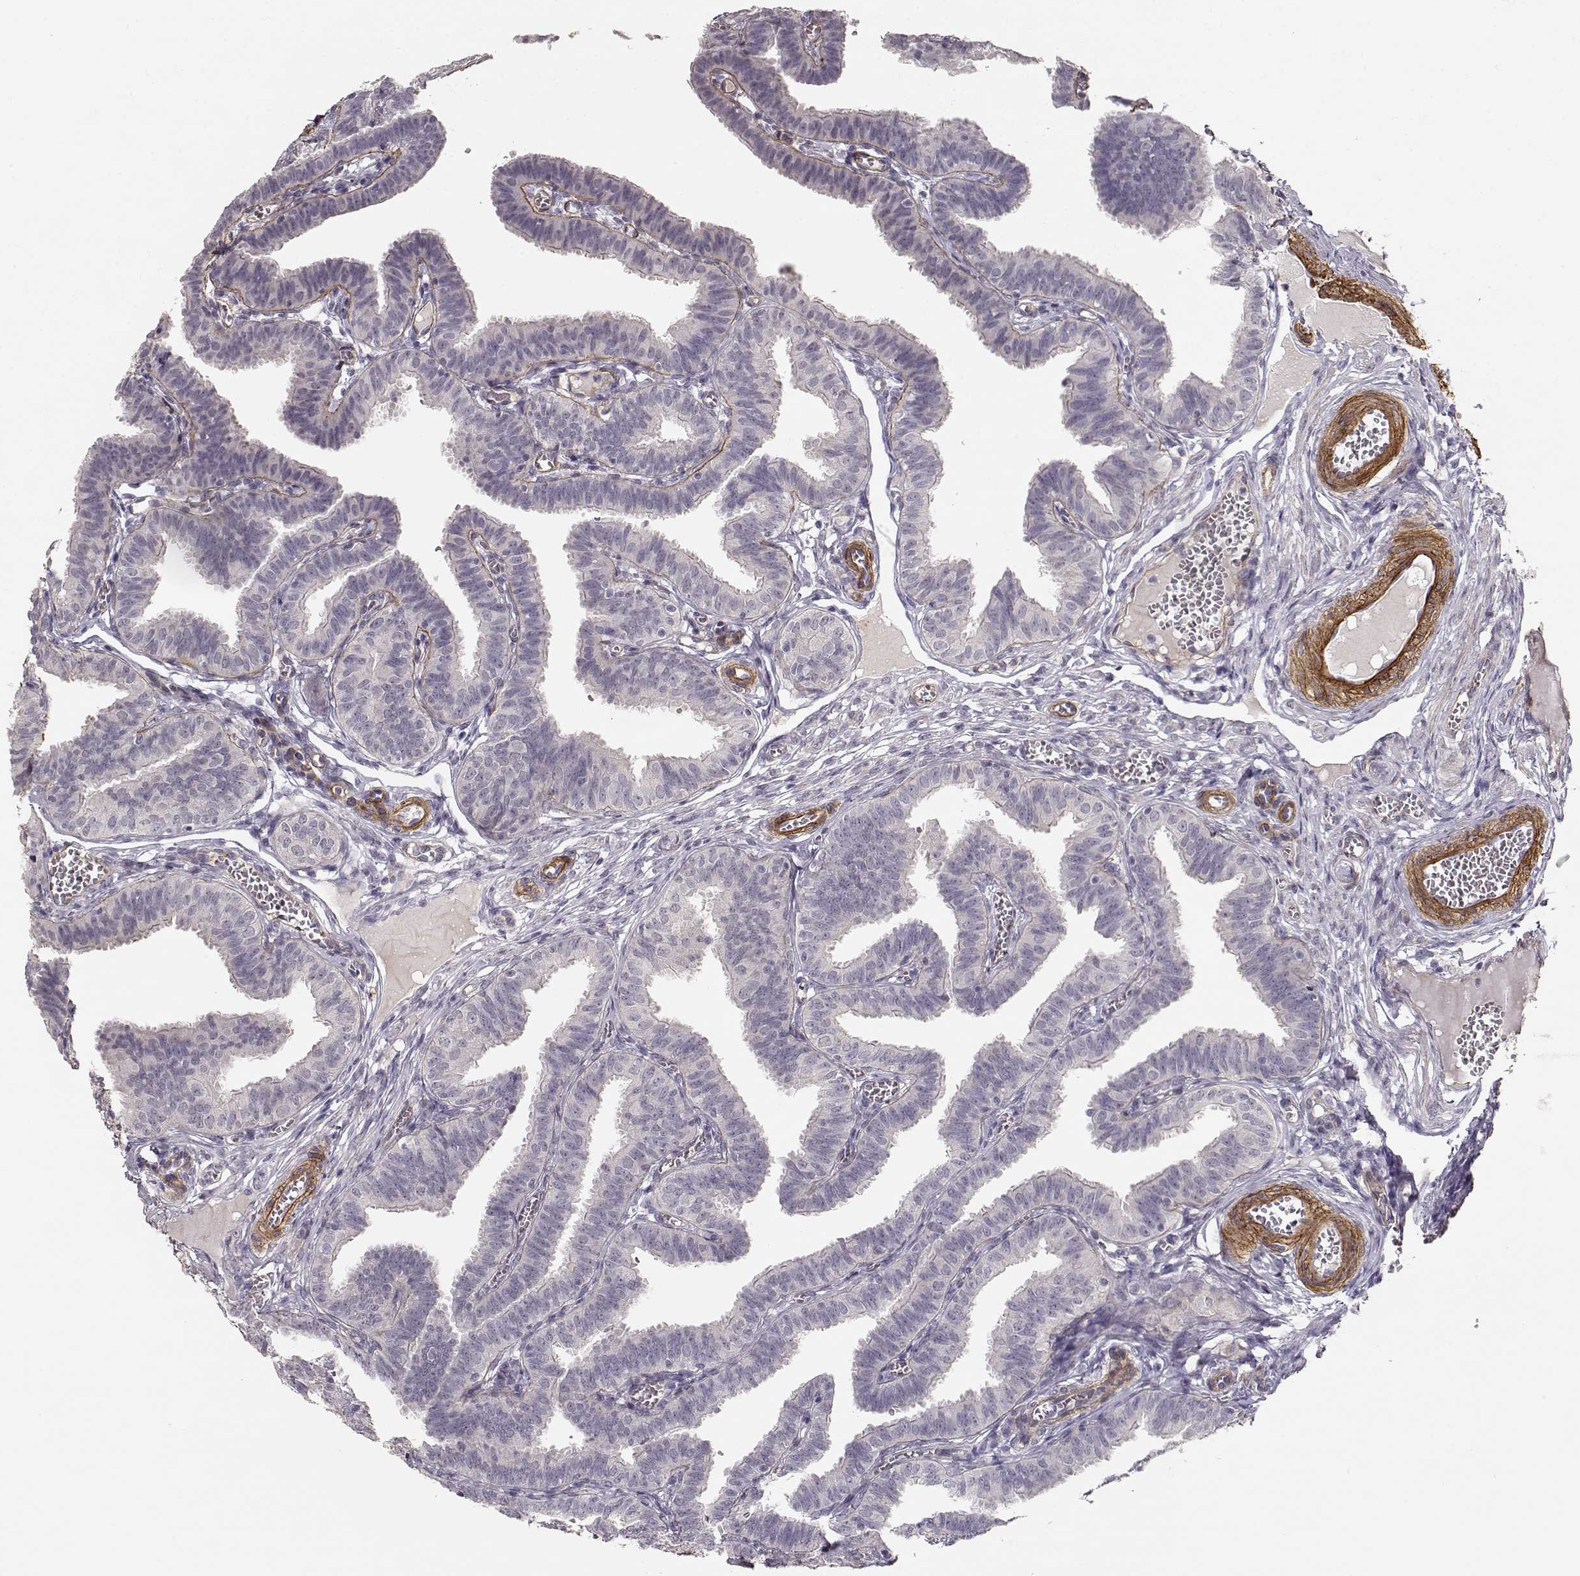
{"staining": {"intensity": "negative", "quantity": "none", "location": "none"}, "tissue": "fallopian tube", "cell_type": "Glandular cells", "image_type": "normal", "snomed": [{"axis": "morphology", "description": "Normal tissue, NOS"}, {"axis": "topography", "description": "Fallopian tube"}], "caption": "IHC of benign fallopian tube displays no staining in glandular cells. (Stains: DAB (3,3'-diaminobenzidine) IHC with hematoxylin counter stain, Microscopy: brightfield microscopy at high magnification).", "gene": "LAMA5", "patient": {"sex": "female", "age": 25}}